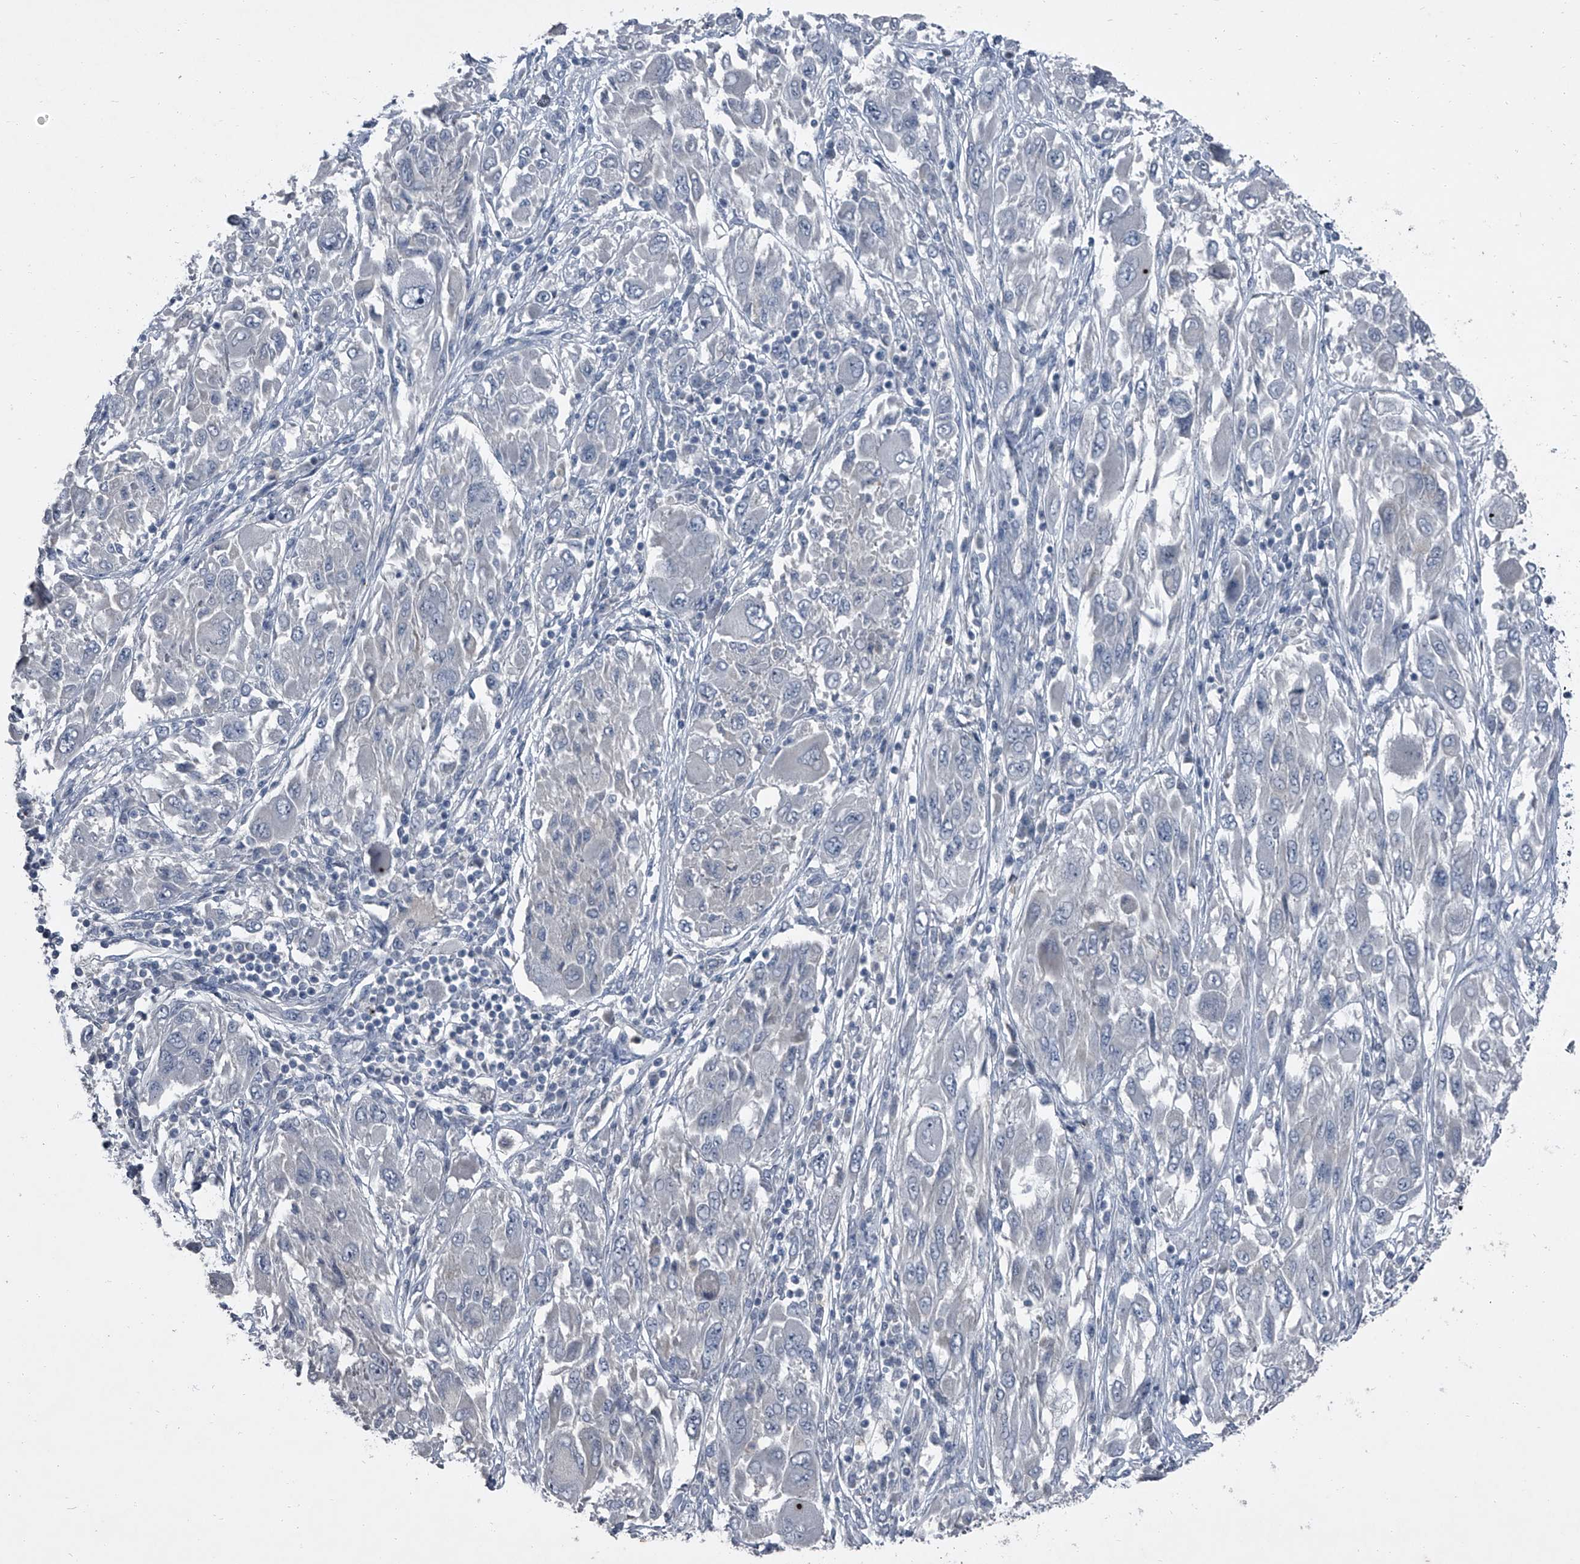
{"staining": {"intensity": "negative", "quantity": "none", "location": "none"}, "tissue": "melanoma", "cell_type": "Tumor cells", "image_type": "cancer", "snomed": [{"axis": "morphology", "description": "Malignant melanoma, NOS"}, {"axis": "topography", "description": "Skin"}], "caption": "Melanoma was stained to show a protein in brown. There is no significant staining in tumor cells.", "gene": "HEPHL1", "patient": {"sex": "female", "age": 91}}